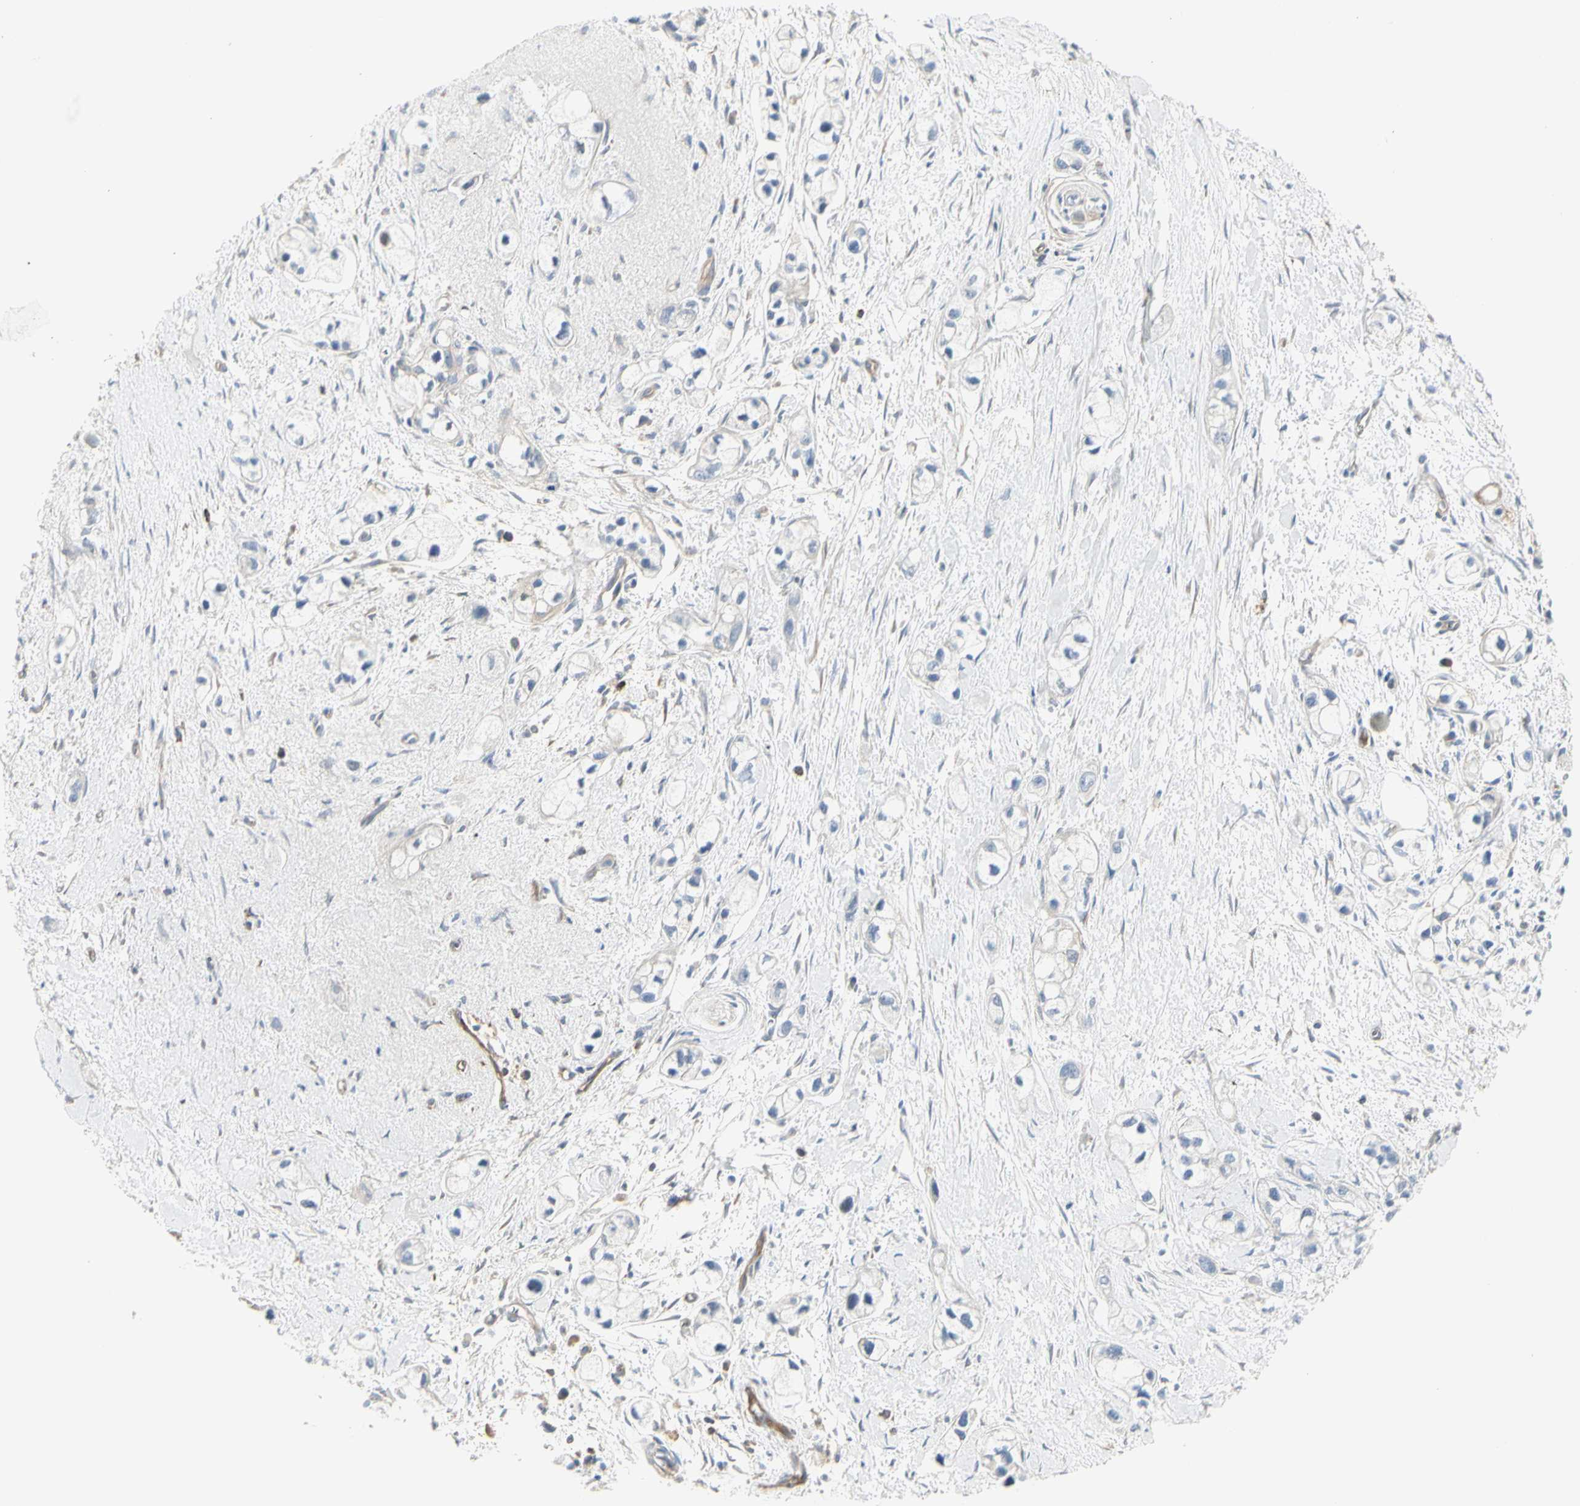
{"staining": {"intensity": "negative", "quantity": "none", "location": "none"}, "tissue": "pancreatic cancer", "cell_type": "Tumor cells", "image_type": "cancer", "snomed": [{"axis": "morphology", "description": "Adenocarcinoma, NOS"}, {"axis": "topography", "description": "Pancreas"}], "caption": "A histopathology image of pancreatic adenocarcinoma stained for a protein displays no brown staining in tumor cells.", "gene": "NFKB2", "patient": {"sex": "male", "age": 74}}